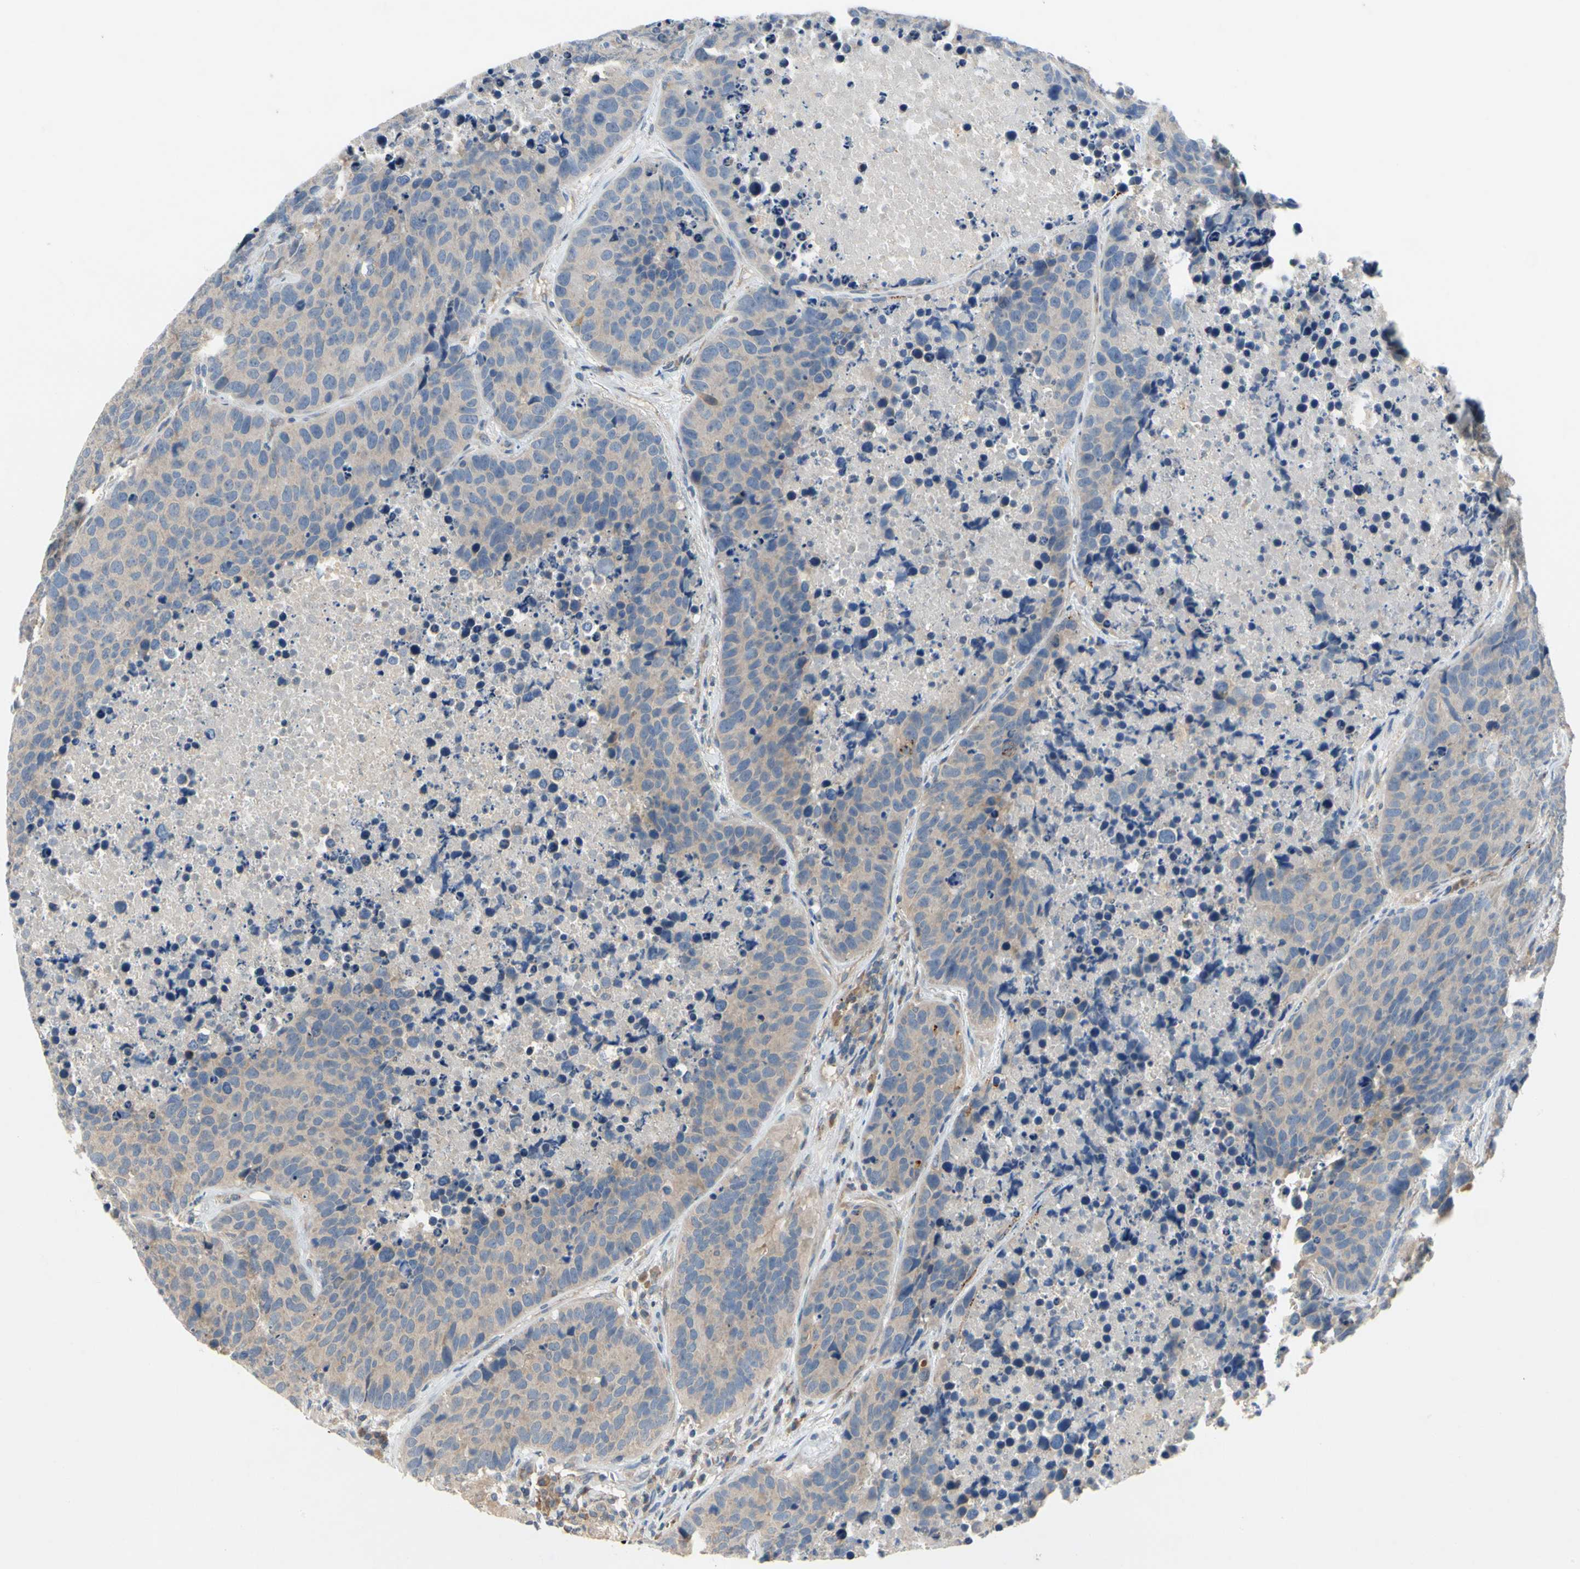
{"staining": {"intensity": "weak", "quantity": ">75%", "location": "cytoplasmic/membranous"}, "tissue": "carcinoid", "cell_type": "Tumor cells", "image_type": "cancer", "snomed": [{"axis": "morphology", "description": "Carcinoid, malignant, NOS"}, {"axis": "topography", "description": "Lung"}], "caption": "Protein expression analysis of human carcinoid (malignant) reveals weak cytoplasmic/membranous staining in about >75% of tumor cells.", "gene": "KLHDC8B", "patient": {"sex": "male", "age": 60}}